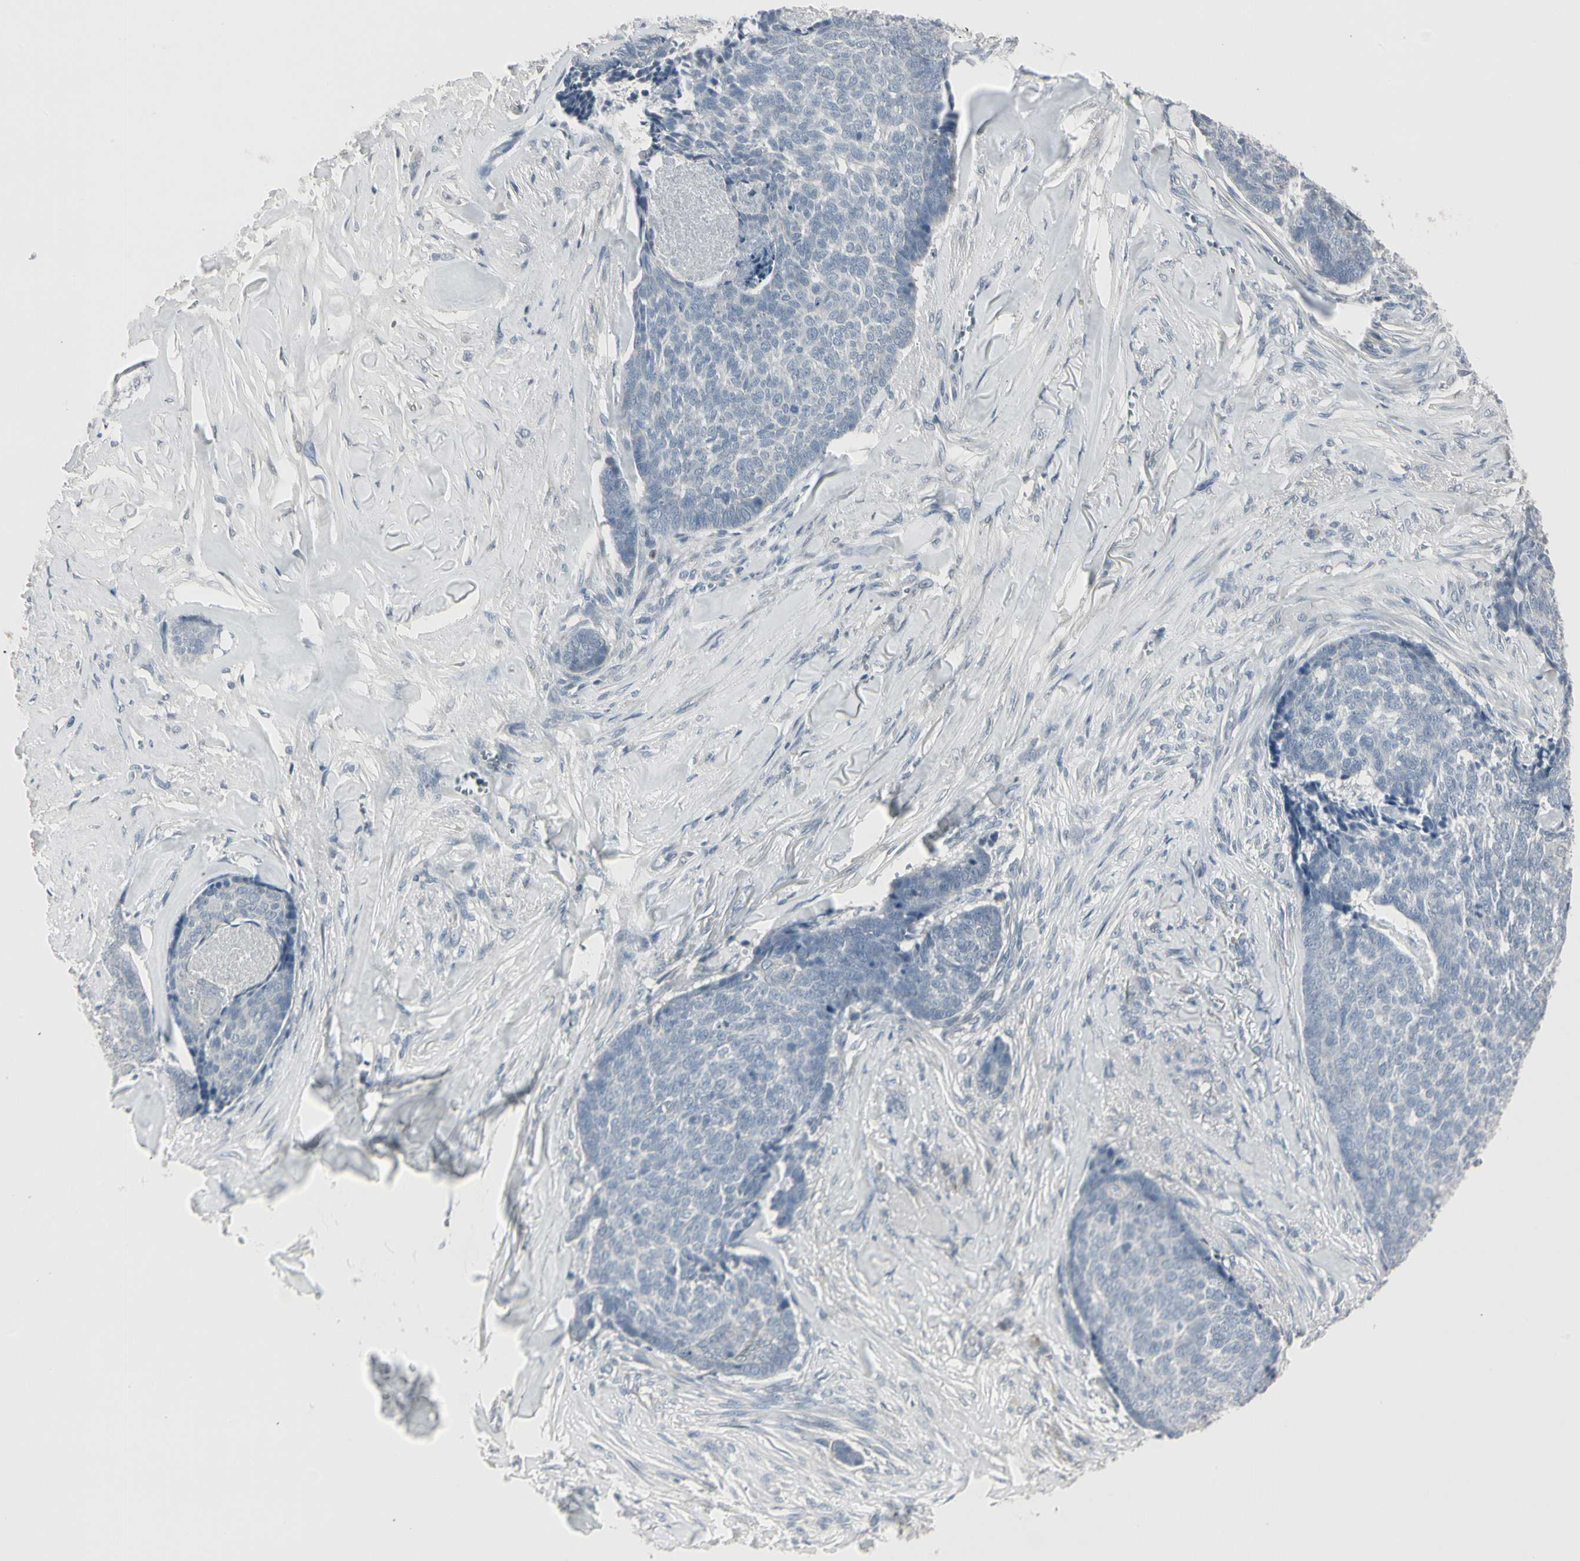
{"staining": {"intensity": "negative", "quantity": "none", "location": "none"}, "tissue": "skin cancer", "cell_type": "Tumor cells", "image_type": "cancer", "snomed": [{"axis": "morphology", "description": "Basal cell carcinoma"}, {"axis": "topography", "description": "Skin"}], "caption": "Basal cell carcinoma (skin) was stained to show a protein in brown. There is no significant staining in tumor cells.", "gene": "DMPK", "patient": {"sex": "male", "age": 84}}